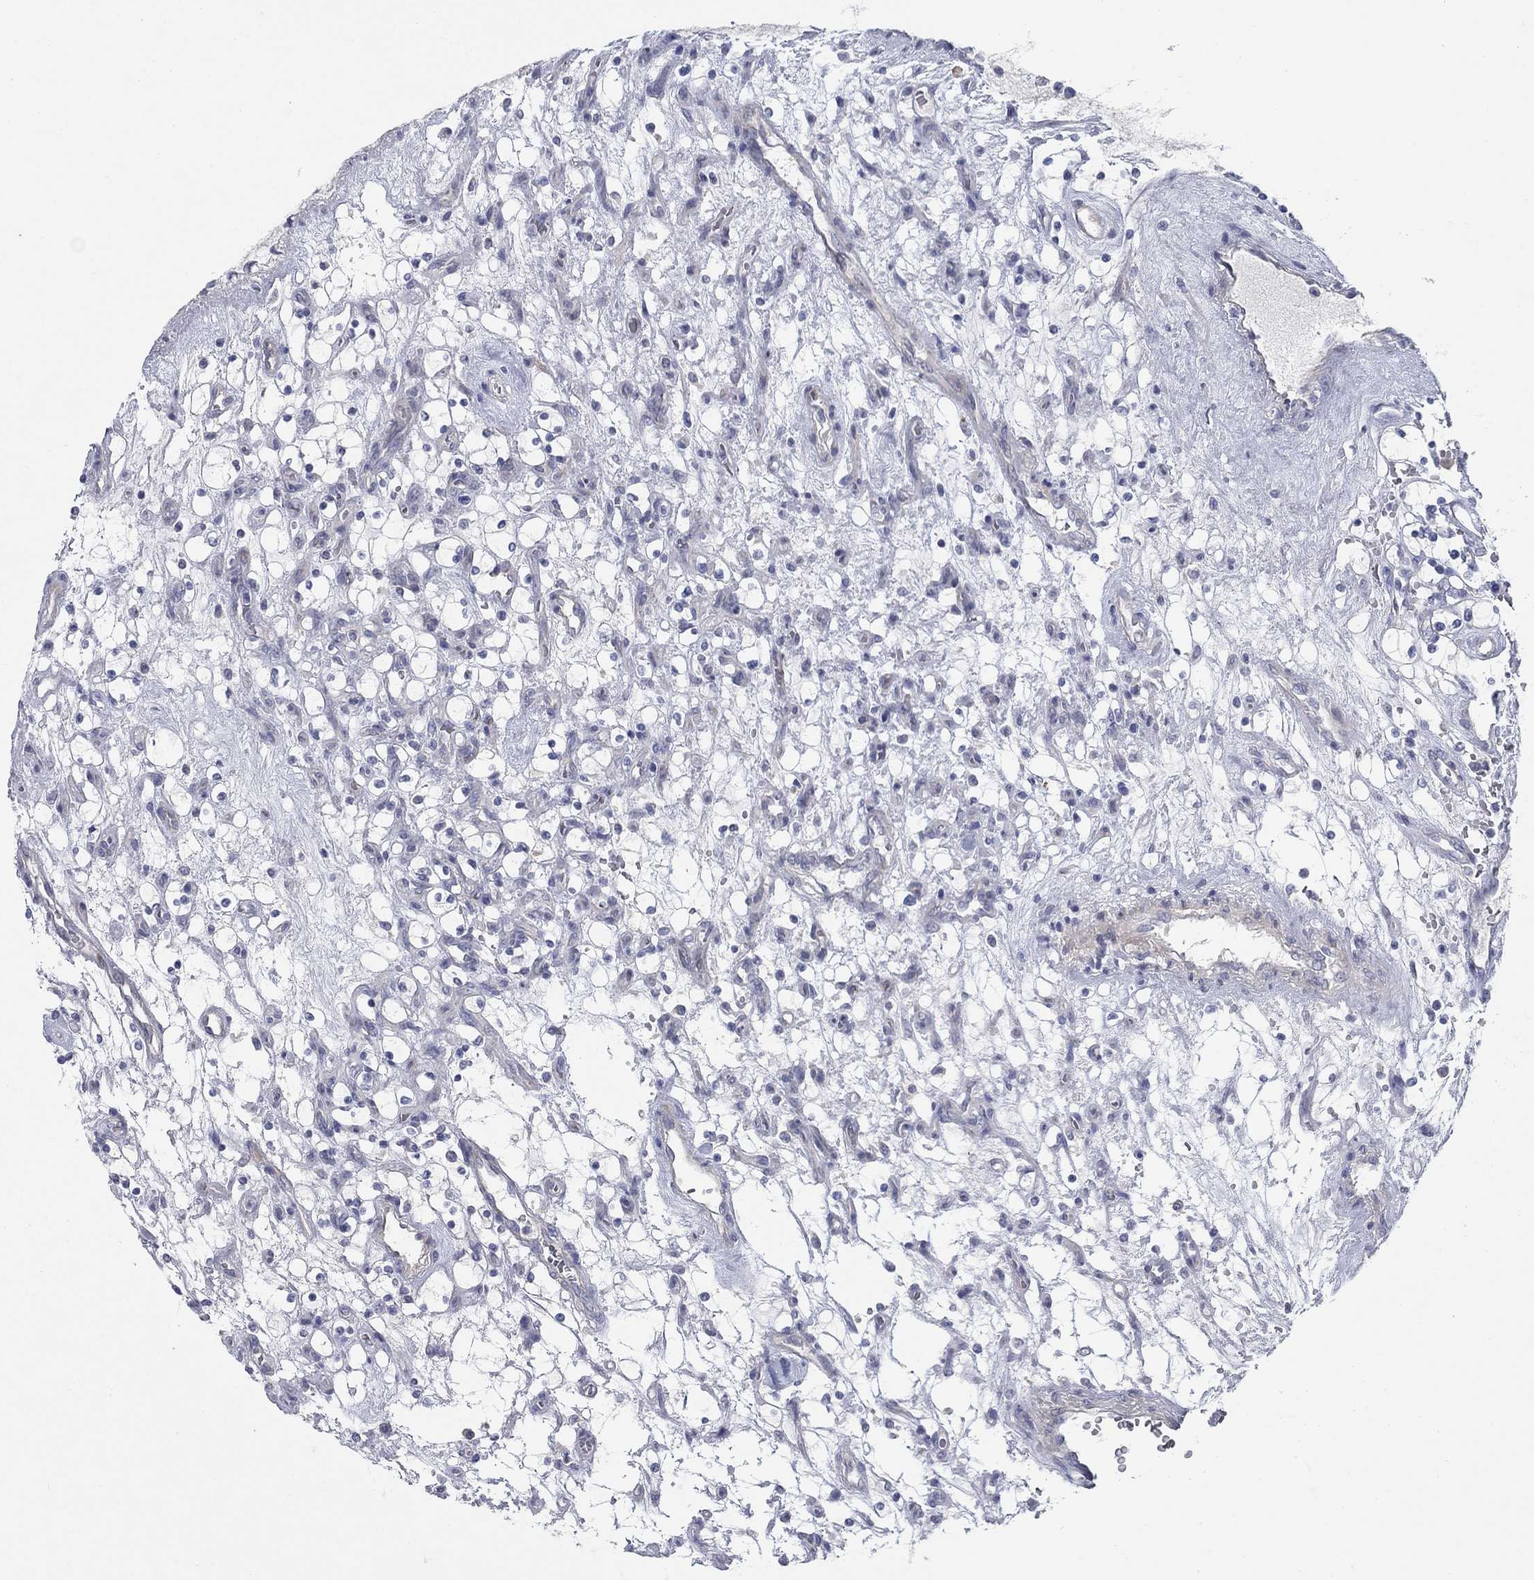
{"staining": {"intensity": "negative", "quantity": "none", "location": "none"}, "tissue": "renal cancer", "cell_type": "Tumor cells", "image_type": "cancer", "snomed": [{"axis": "morphology", "description": "Adenocarcinoma, NOS"}, {"axis": "topography", "description": "Kidney"}], "caption": "Tumor cells are negative for protein expression in human renal cancer (adenocarcinoma). (Stains: DAB immunohistochemistry with hematoxylin counter stain, Microscopy: brightfield microscopy at high magnification).", "gene": "DNER", "patient": {"sex": "female", "age": 69}}